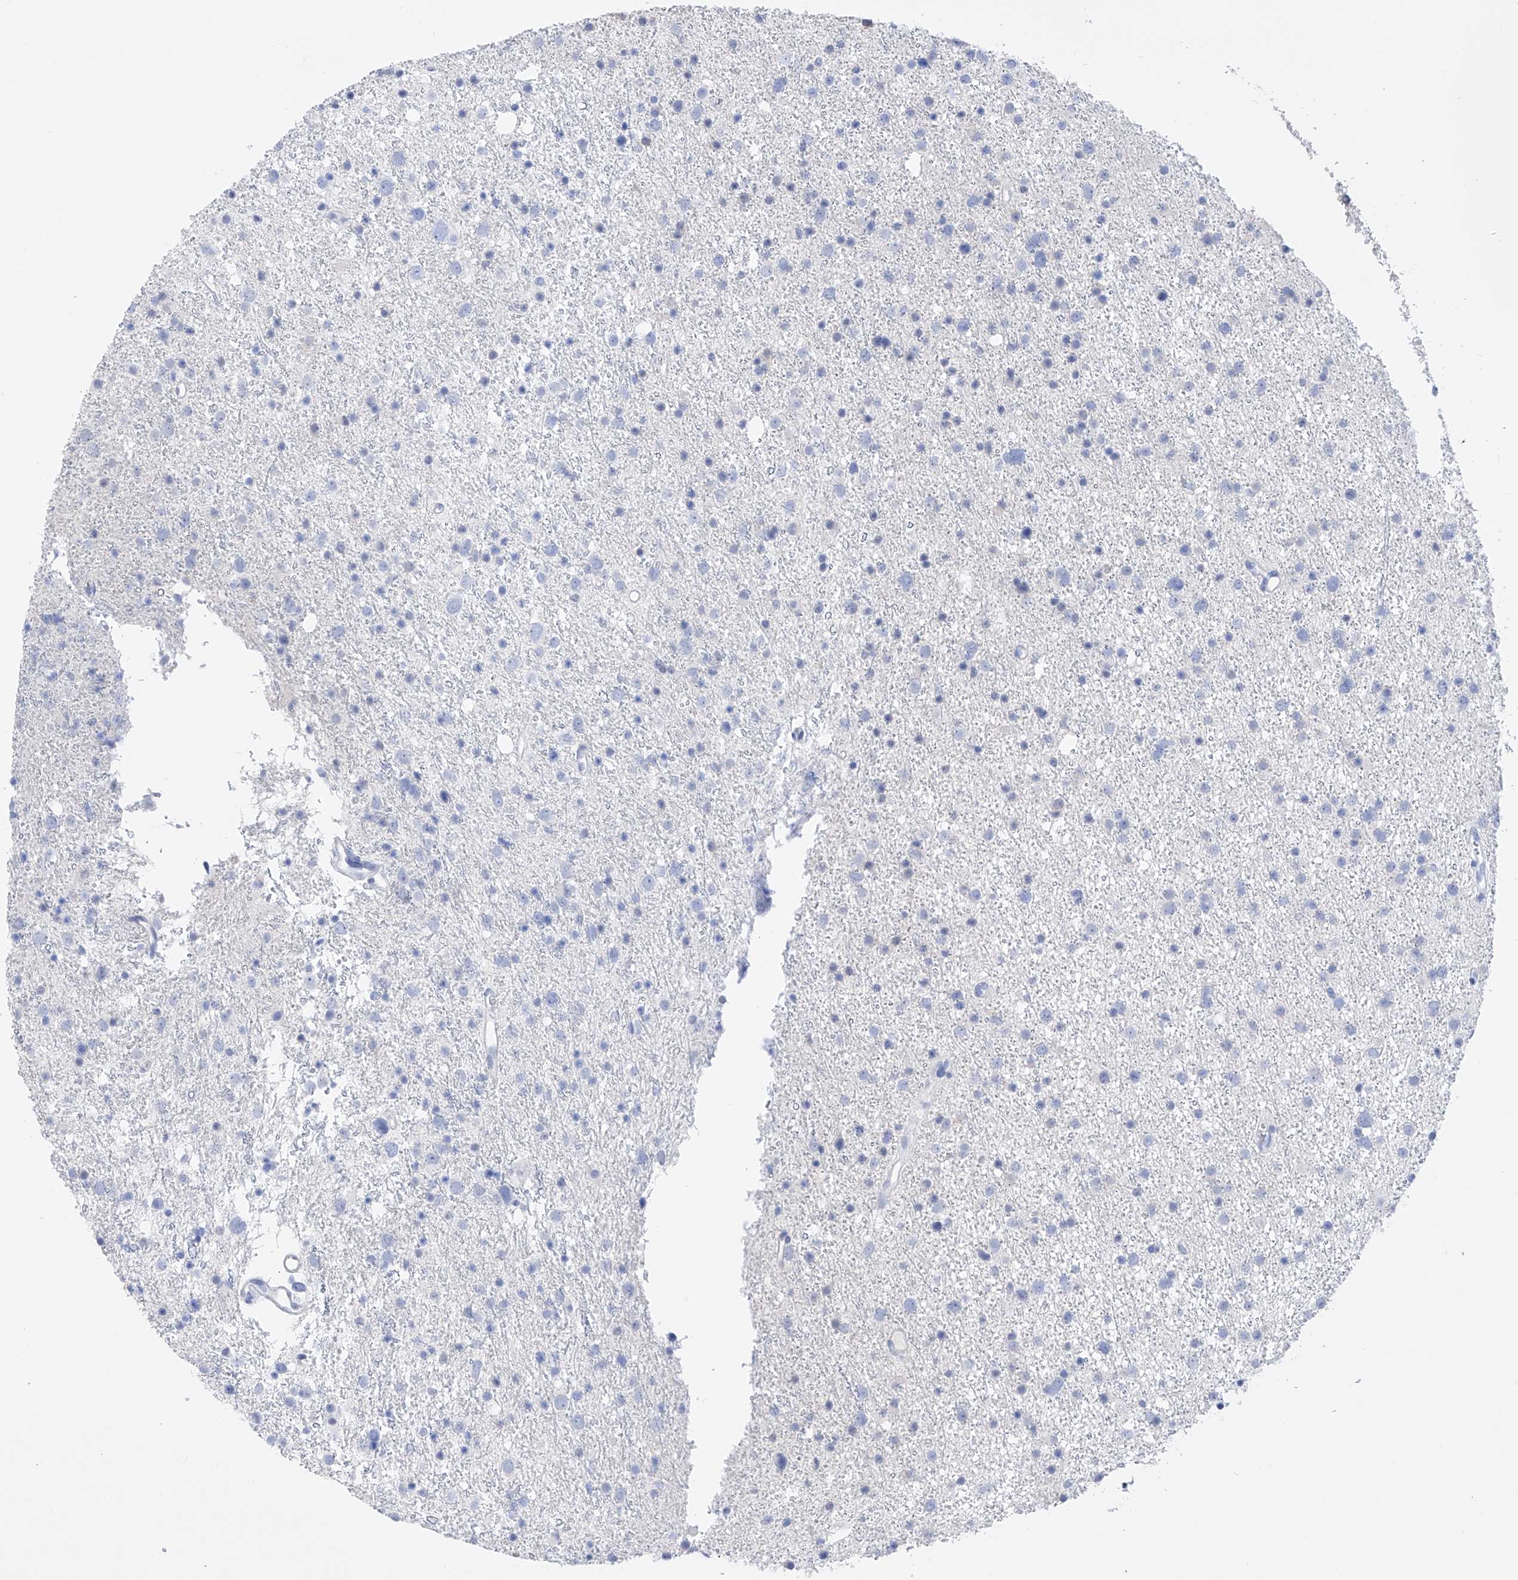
{"staining": {"intensity": "negative", "quantity": "none", "location": "none"}, "tissue": "glioma", "cell_type": "Tumor cells", "image_type": "cancer", "snomed": [{"axis": "morphology", "description": "Glioma, malignant, Low grade"}, {"axis": "topography", "description": "Cerebral cortex"}], "caption": "Human malignant low-grade glioma stained for a protein using immunohistochemistry shows no positivity in tumor cells.", "gene": "FLG", "patient": {"sex": "female", "age": 39}}